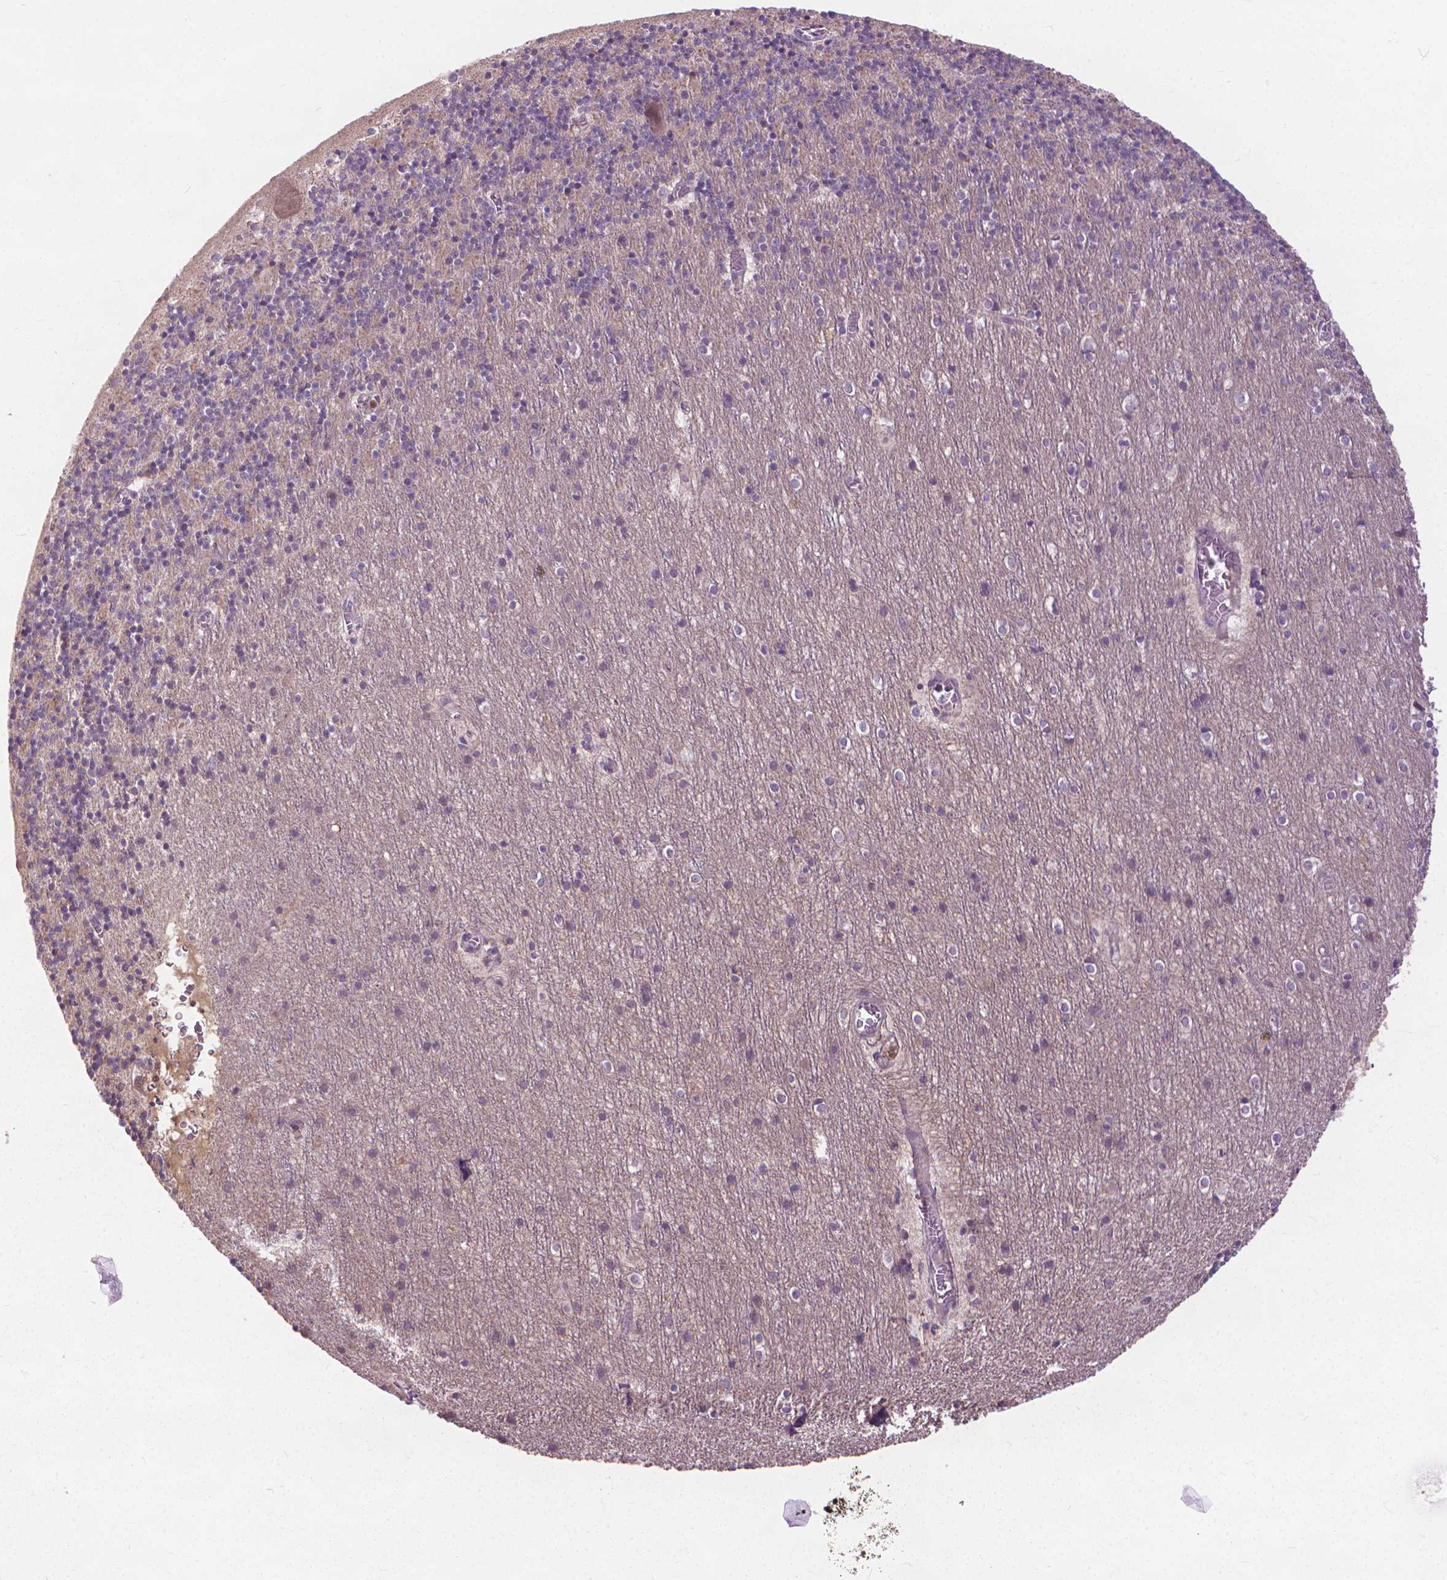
{"staining": {"intensity": "moderate", "quantity": "<25%", "location": "cytoplasmic/membranous"}, "tissue": "cerebellum", "cell_type": "Cells in granular layer", "image_type": "normal", "snomed": [{"axis": "morphology", "description": "Normal tissue, NOS"}, {"axis": "topography", "description": "Cerebellum"}], "caption": "A micrograph of cerebellum stained for a protein exhibits moderate cytoplasmic/membranous brown staining in cells in granular layer. The staining is performed using DAB (3,3'-diaminobenzidine) brown chromogen to label protein expression. The nuclei are counter-stained blue using hematoxylin.", "gene": "NUDT1", "patient": {"sex": "male", "age": 70}}